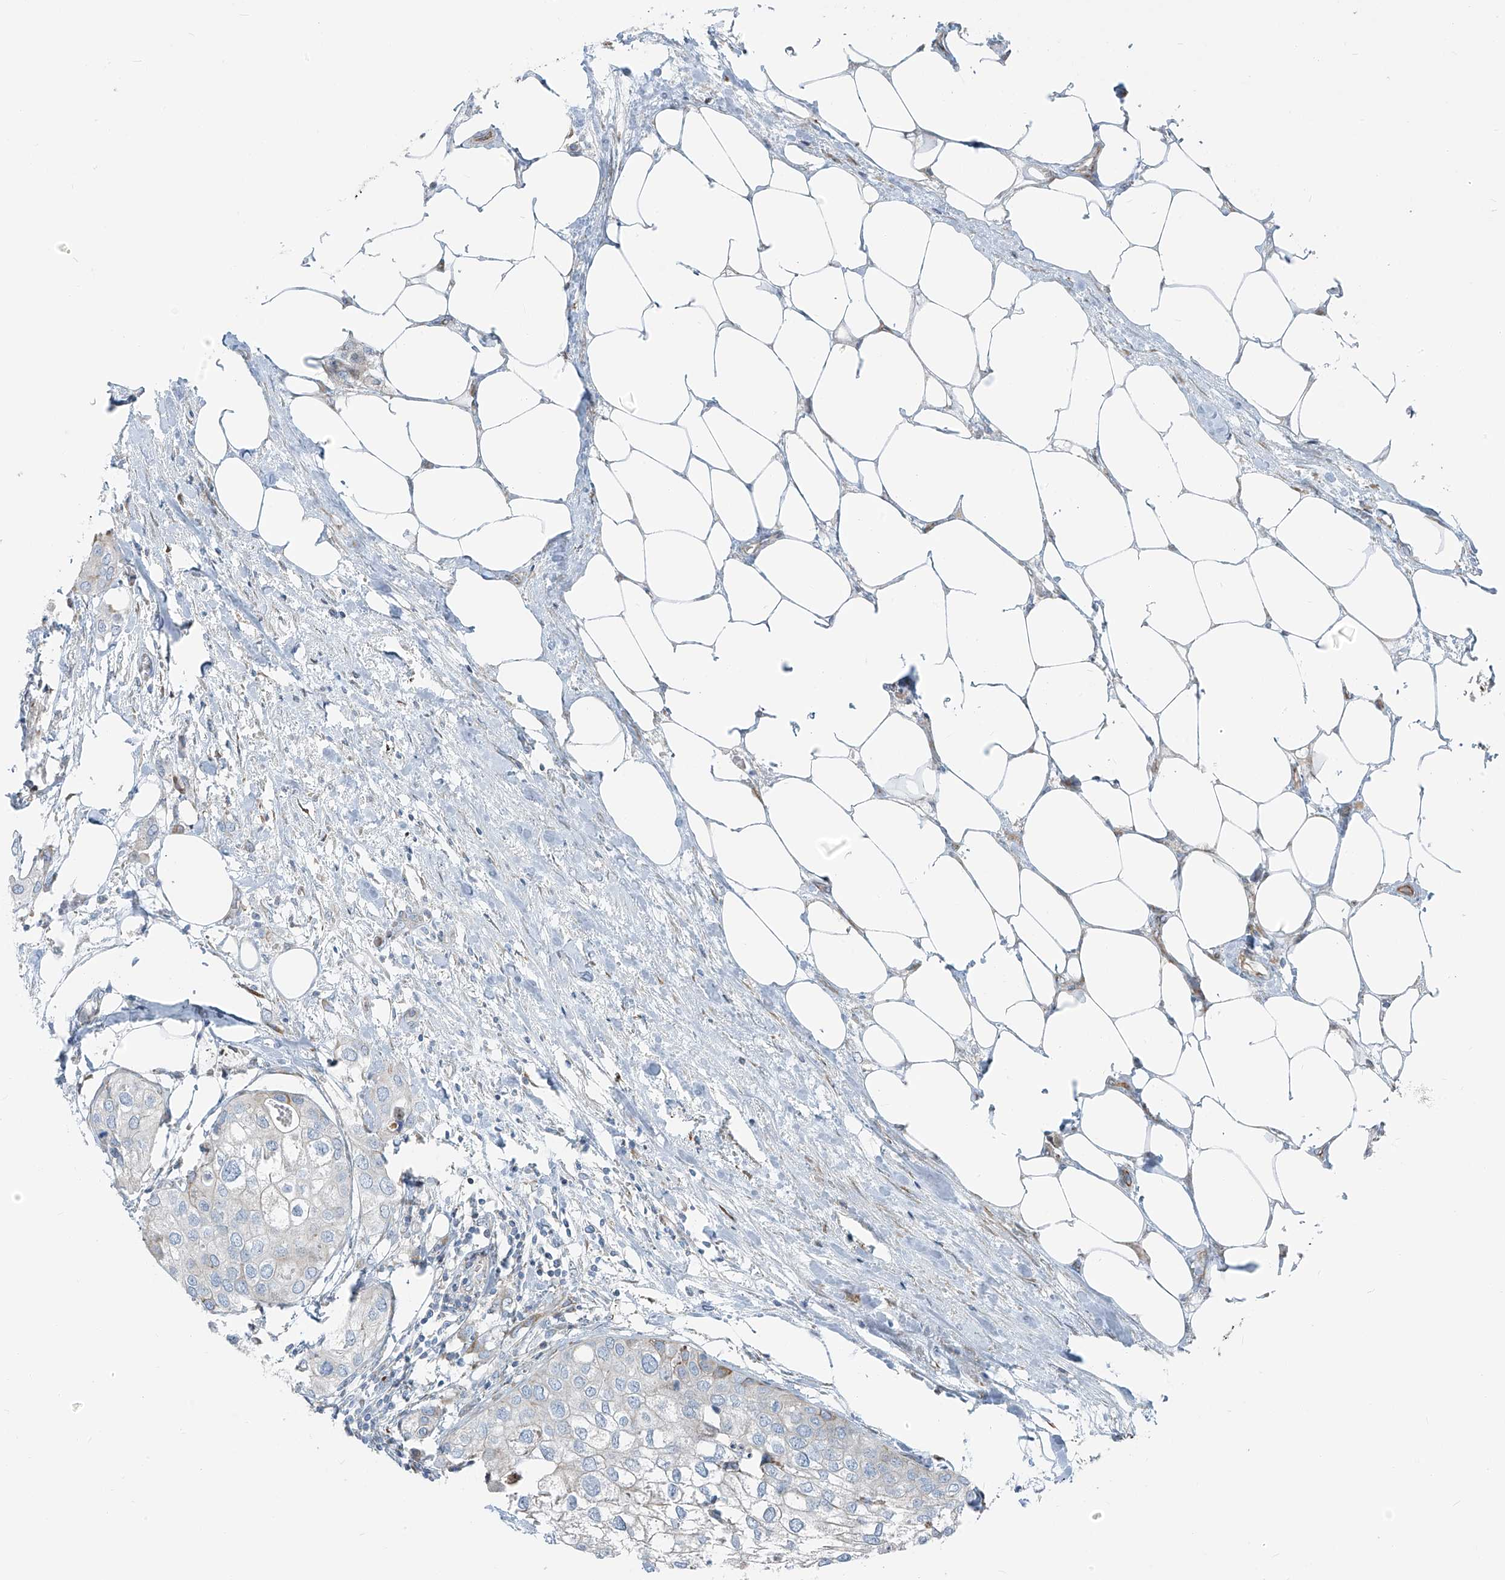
{"staining": {"intensity": "negative", "quantity": "none", "location": "none"}, "tissue": "urothelial cancer", "cell_type": "Tumor cells", "image_type": "cancer", "snomed": [{"axis": "morphology", "description": "Urothelial carcinoma, High grade"}, {"axis": "topography", "description": "Urinary bladder"}], "caption": "Immunohistochemistry photomicrograph of high-grade urothelial carcinoma stained for a protein (brown), which demonstrates no staining in tumor cells. The staining is performed using DAB (3,3'-diaminobenzidine) brown chromogen with nuclei counter-stained in using hematoxylin.", "gene": "HIC2", "patient": {"sex": "male", "age": 64}}